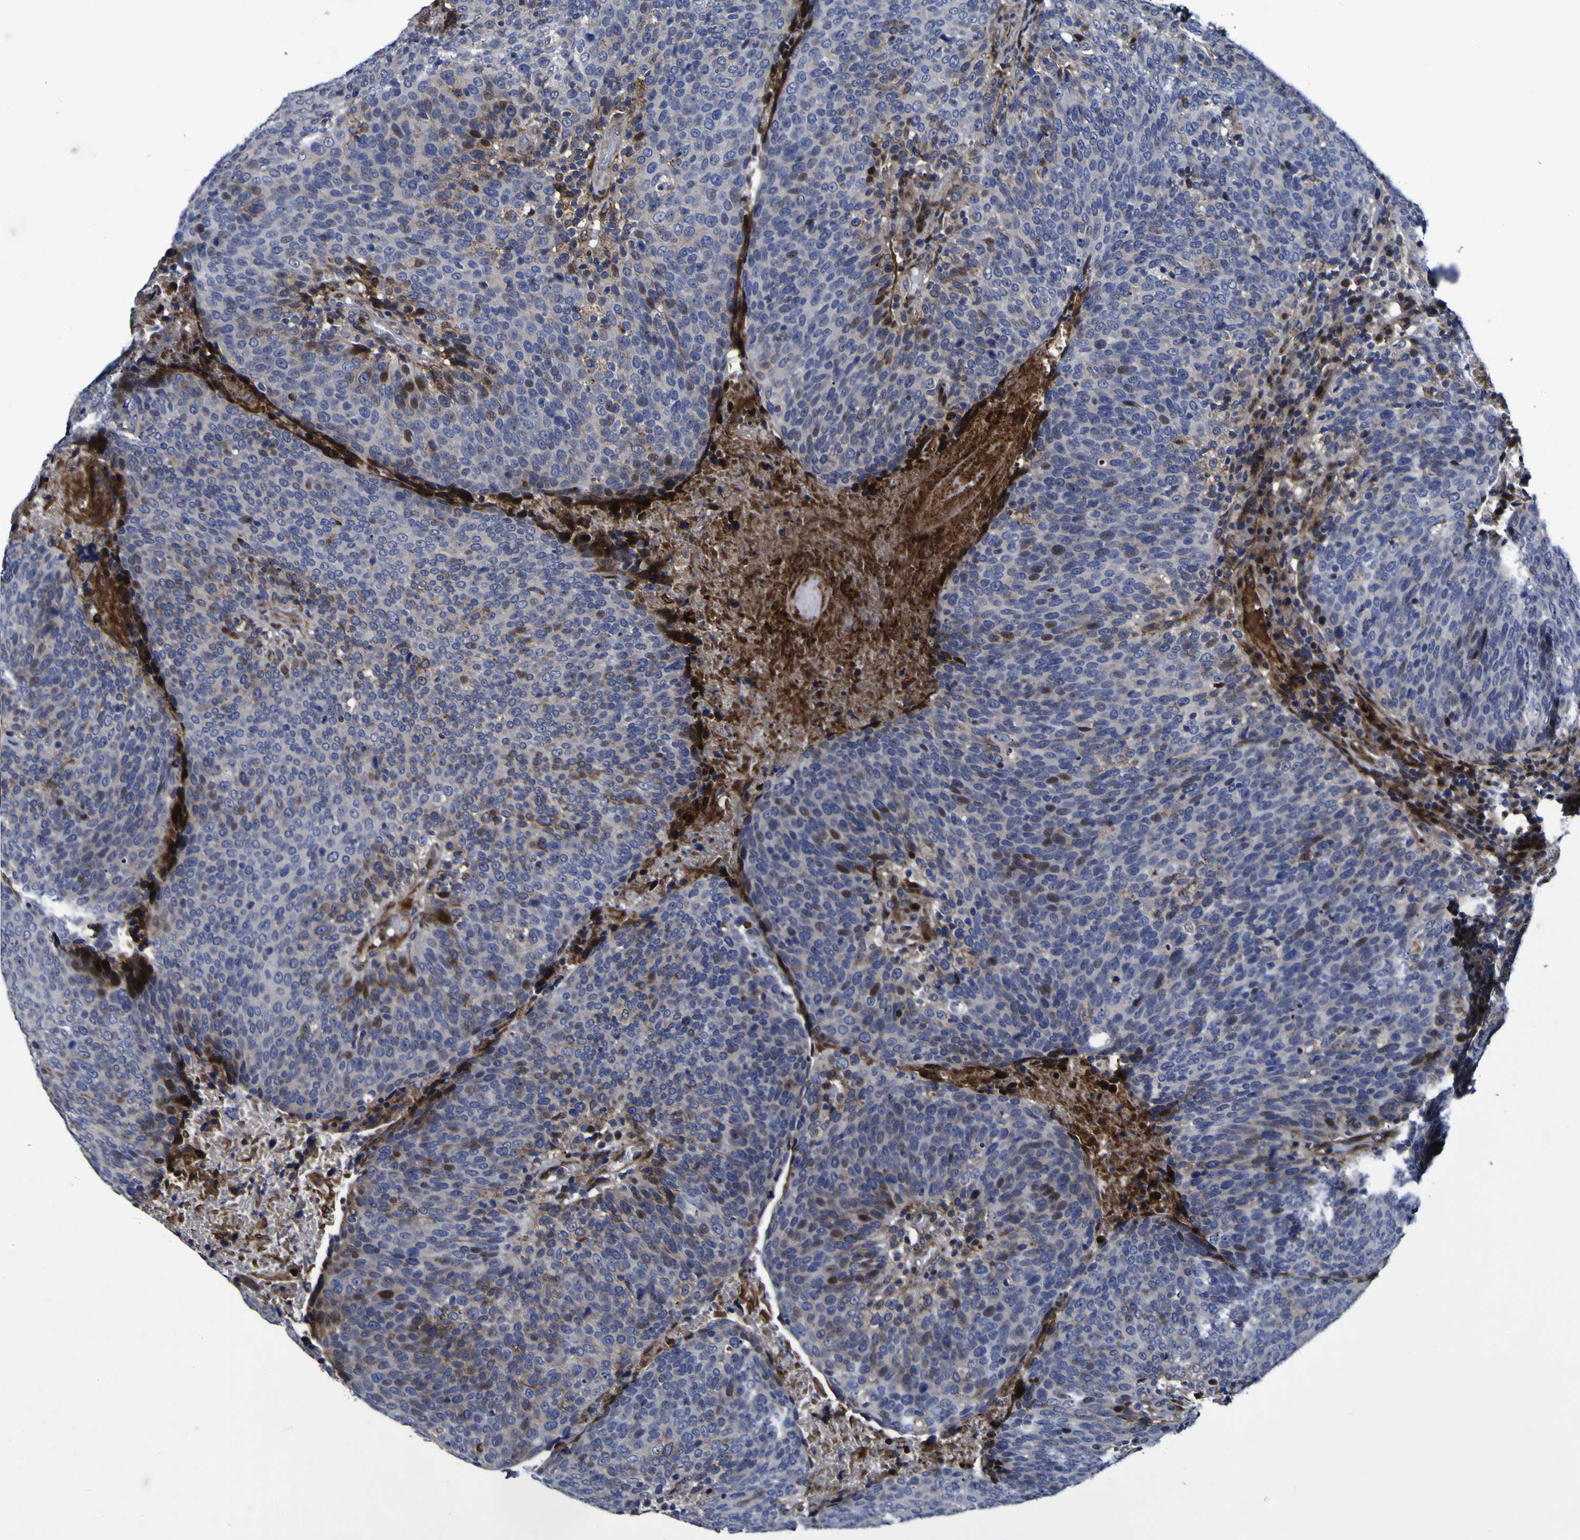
{"staining": {"intensity": "moderate", "quantity": "<25%", "location": "cytoplasmic/membranous,nuclear"}, "tissue": "head and neck cancer", "cell_type": "Tumor cells", "image_type": "cancer", "snomed": [{"axis": "morphology", "description": "Squamous cell carcinoma, NOS"}, {"axis": "morphology", "description": "Squamous cell carcinoma, metastatic, NOS"}, {"axis": "topography", "description": "Lymph node"}, {"axis": "topography", "description": "Head-Neck"}], "caption": "Head and neck cancer (squamous cell carcinoma) tissue shows moderate cytoplasmic/membranous and nuclear expression in approximately <25% of tumor cells, visualized by immunohistochemistry. Using DAB (3,3'-diaminobenzidine) (brown) and hematoxylin (blue) stains, captured at high magnification using brightfield microscopy.", "gene": "MGLL", "patient": {"sex": "male", "age": 62}}